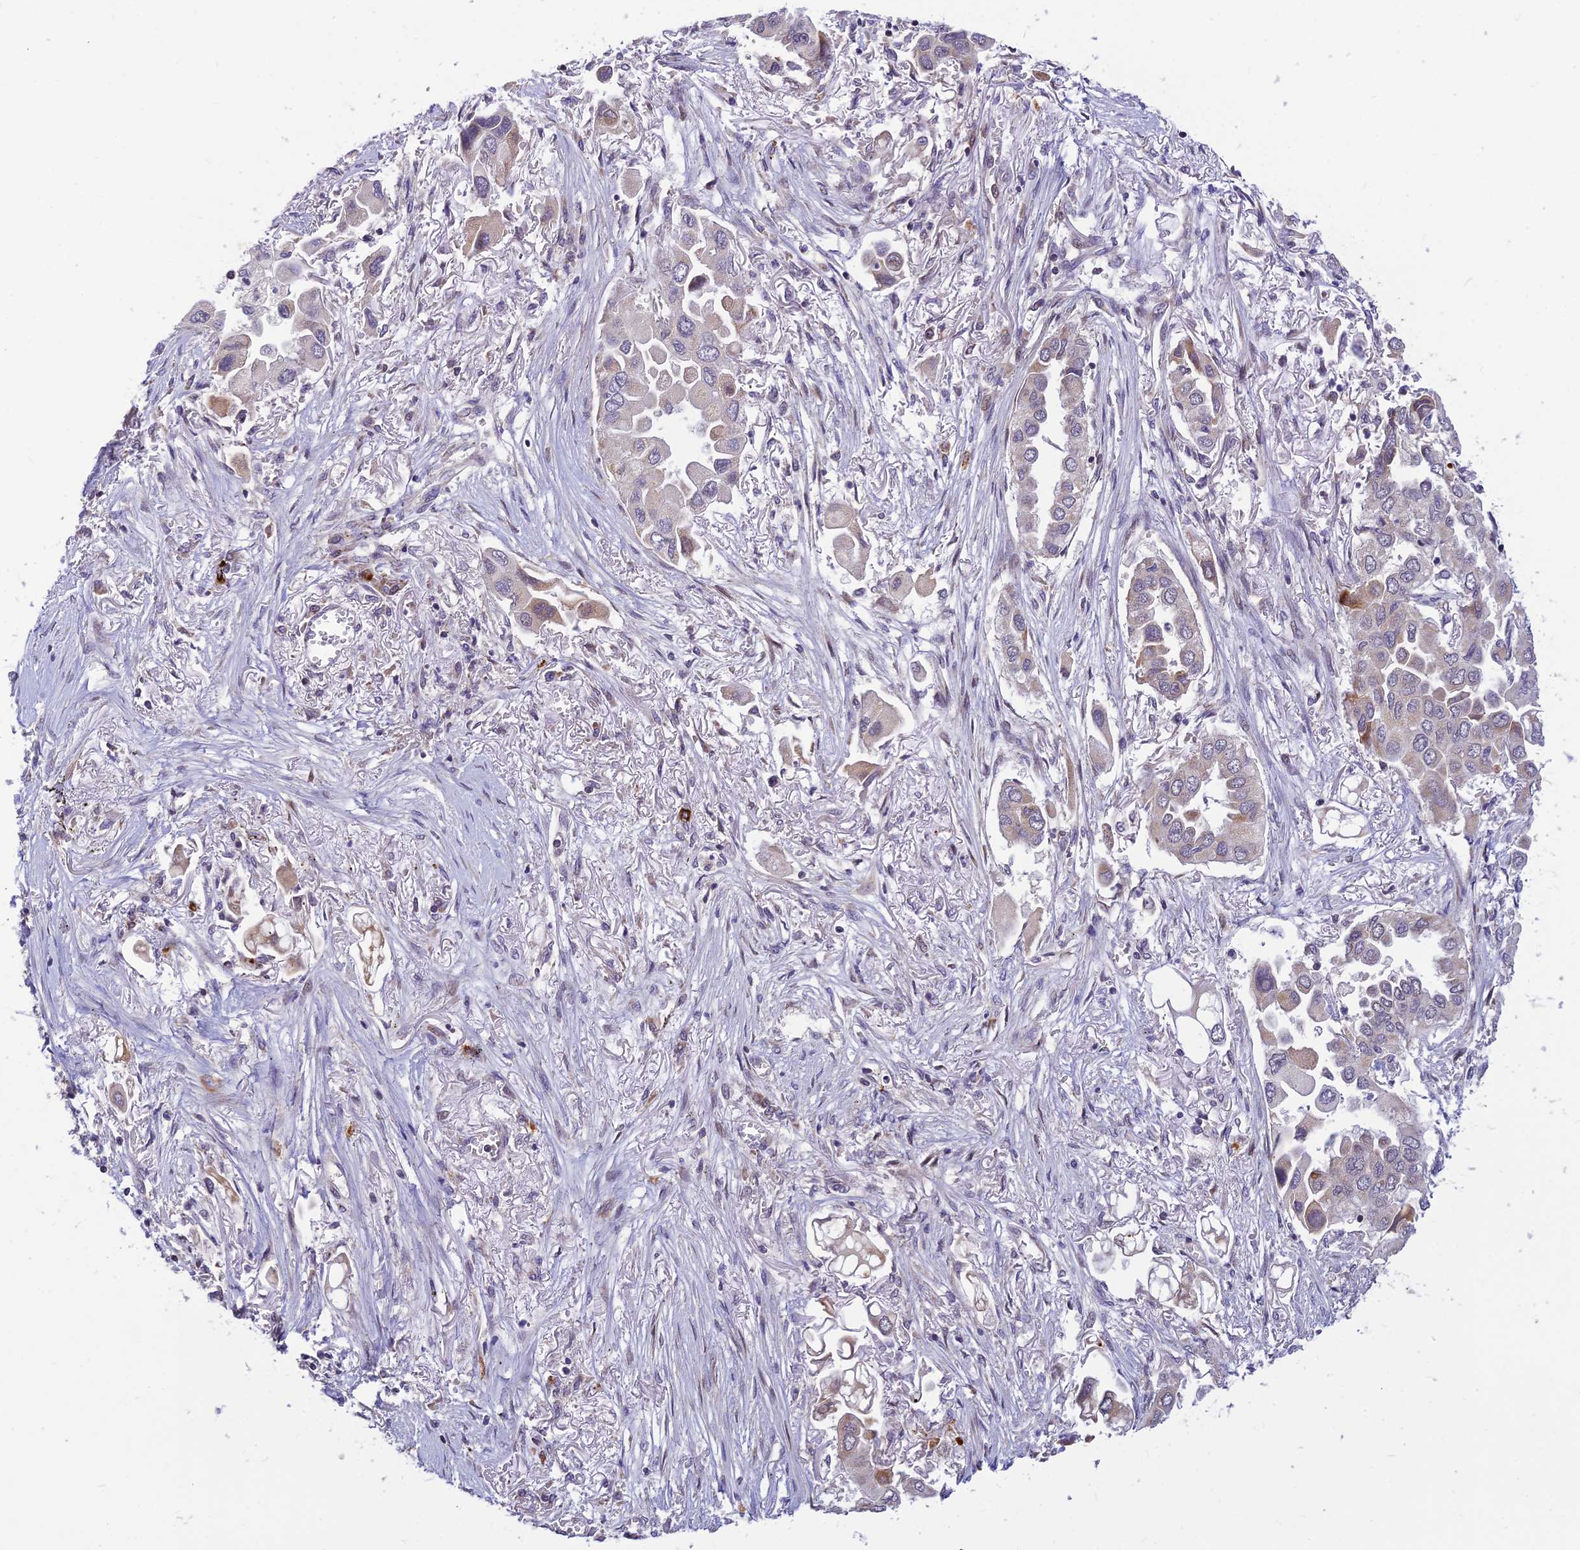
{"staining": {"intensity": "negative", "quantity": "none", "location": "none"}, "tissue": "lung cancer", "cell_type": "Tumor cells", "image_type": "cancer", "snomed": [{"axis": "morphology", "description": "Adenocarcinoma, NOS"}, {"axis": "topography", "description": "Lung"}], "caption": "Immunohistochemical staining of human lung cancer (adenocarcinoma) demonstrates no significant expression in tumor cells. (DAB IHC with hematoxylin counter stain).", "gene": "ASPDH", "patient": {"sex": "female", "age": 76}}